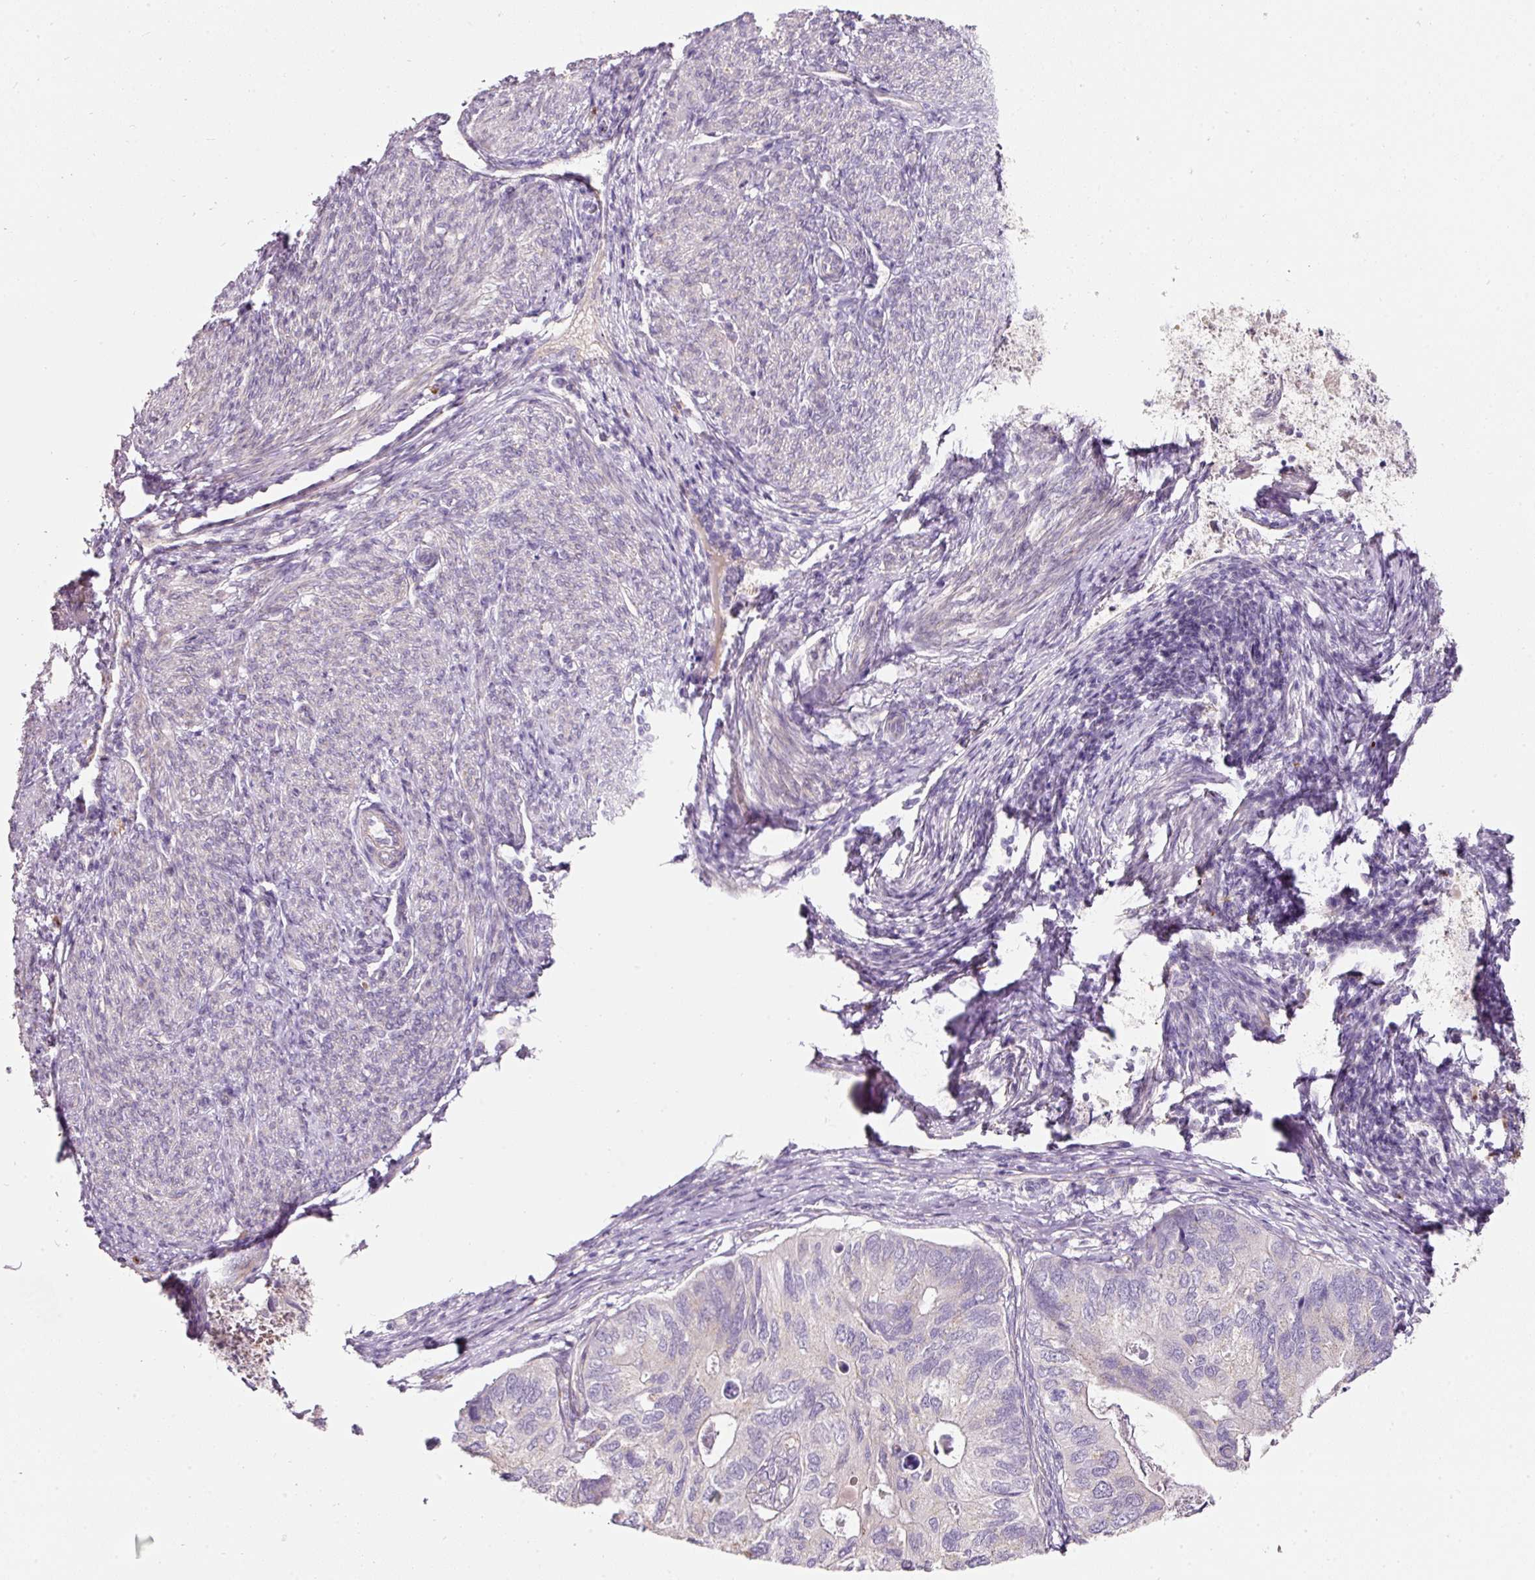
{"staining": {"intensity": "negative", "quantity": "none", "location": "none"}, "tissue": "endometrial cancer", "cell_type": "Tumor cells", "image_type": "cancer", "snomed": [{"axis": "morphology", "description": "Carcinoma, NOS"}, {"axis": "topography", "description": "Uterus"}], "caption": "There is no significant expression in tumor cells of endometrial cancer.", "gene": "NBPF11", "patient": {"sex": "female", "age": 76}}